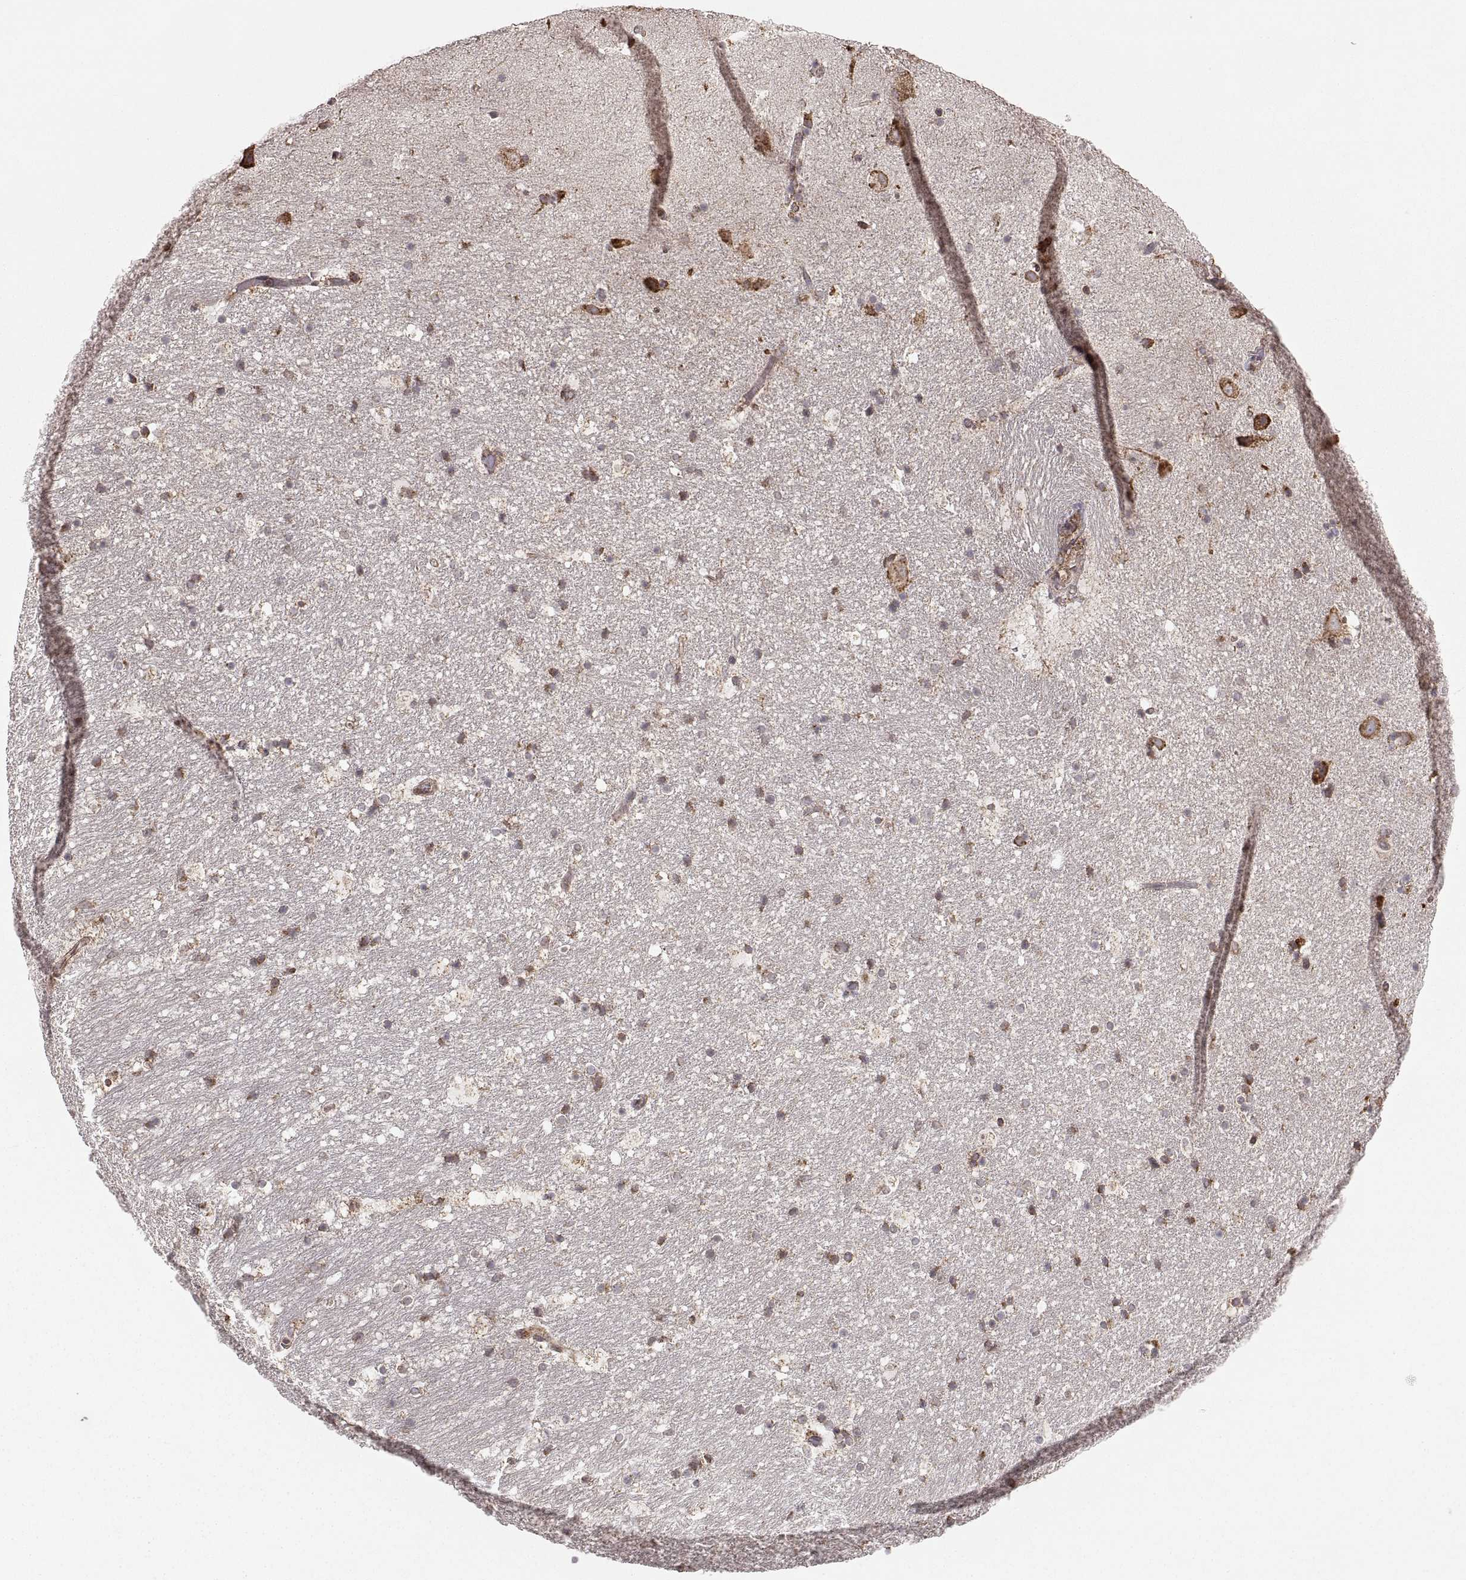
{"staining": {"intensity": "moderate", "quantity": "<25%", "location": "cytoplasmic/membranous"}, "tissue": "hippocampus", "cell_type": "Glial cells", "image_type": "normal", "snomed": [{"axis": "morphology", "description": "Normal tissue, NOS"}, {"axis": "topography", "description": "Hippocampus"}], "caption": "A micrograph showing moderate cytoplasmic/membranous expression in about <25% of glial cells in normal hippocampus, as visualized by brown immunohistochemical staining.", "gene": "PDIA3", "patient": {"sex": "male", "age": 51}}